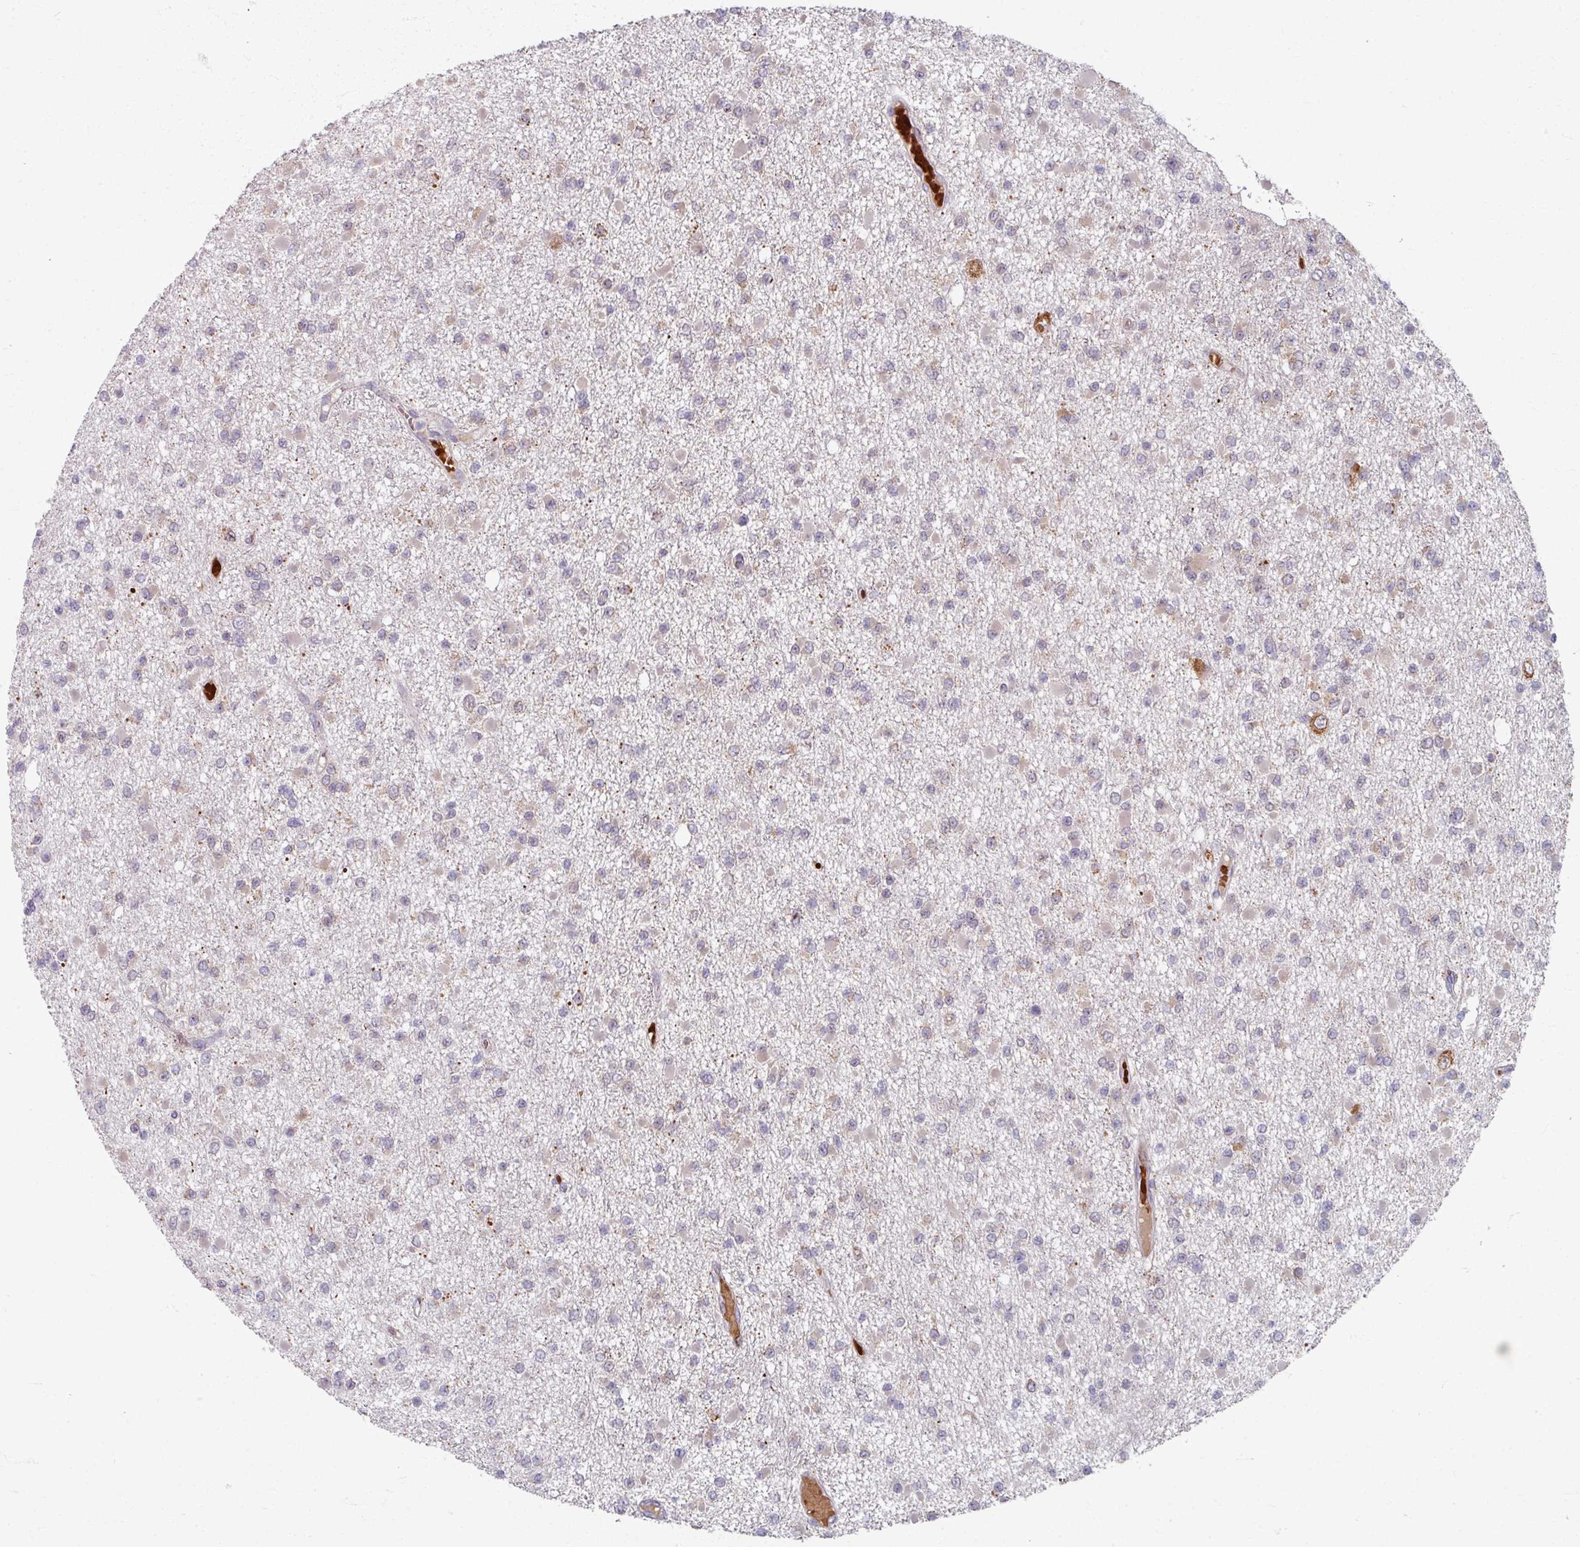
{"staining": {"intensity": "negative", "quantity": "none", "location": "none"}, "tissue": "glioma", "cell_type": "Tumor cells", "image_type": "cancer", "snomed": [{"axis": "morphology", "description": "Glioma, malignant, Low grade"}, {"axis": "topography", "description": "Brain"}], "caption": "This is an IHC micrograph of glioma. There is no positivity in tumor cells.", "gene": "KMT5C", "patient": {"sex": "female", "age": 22}}